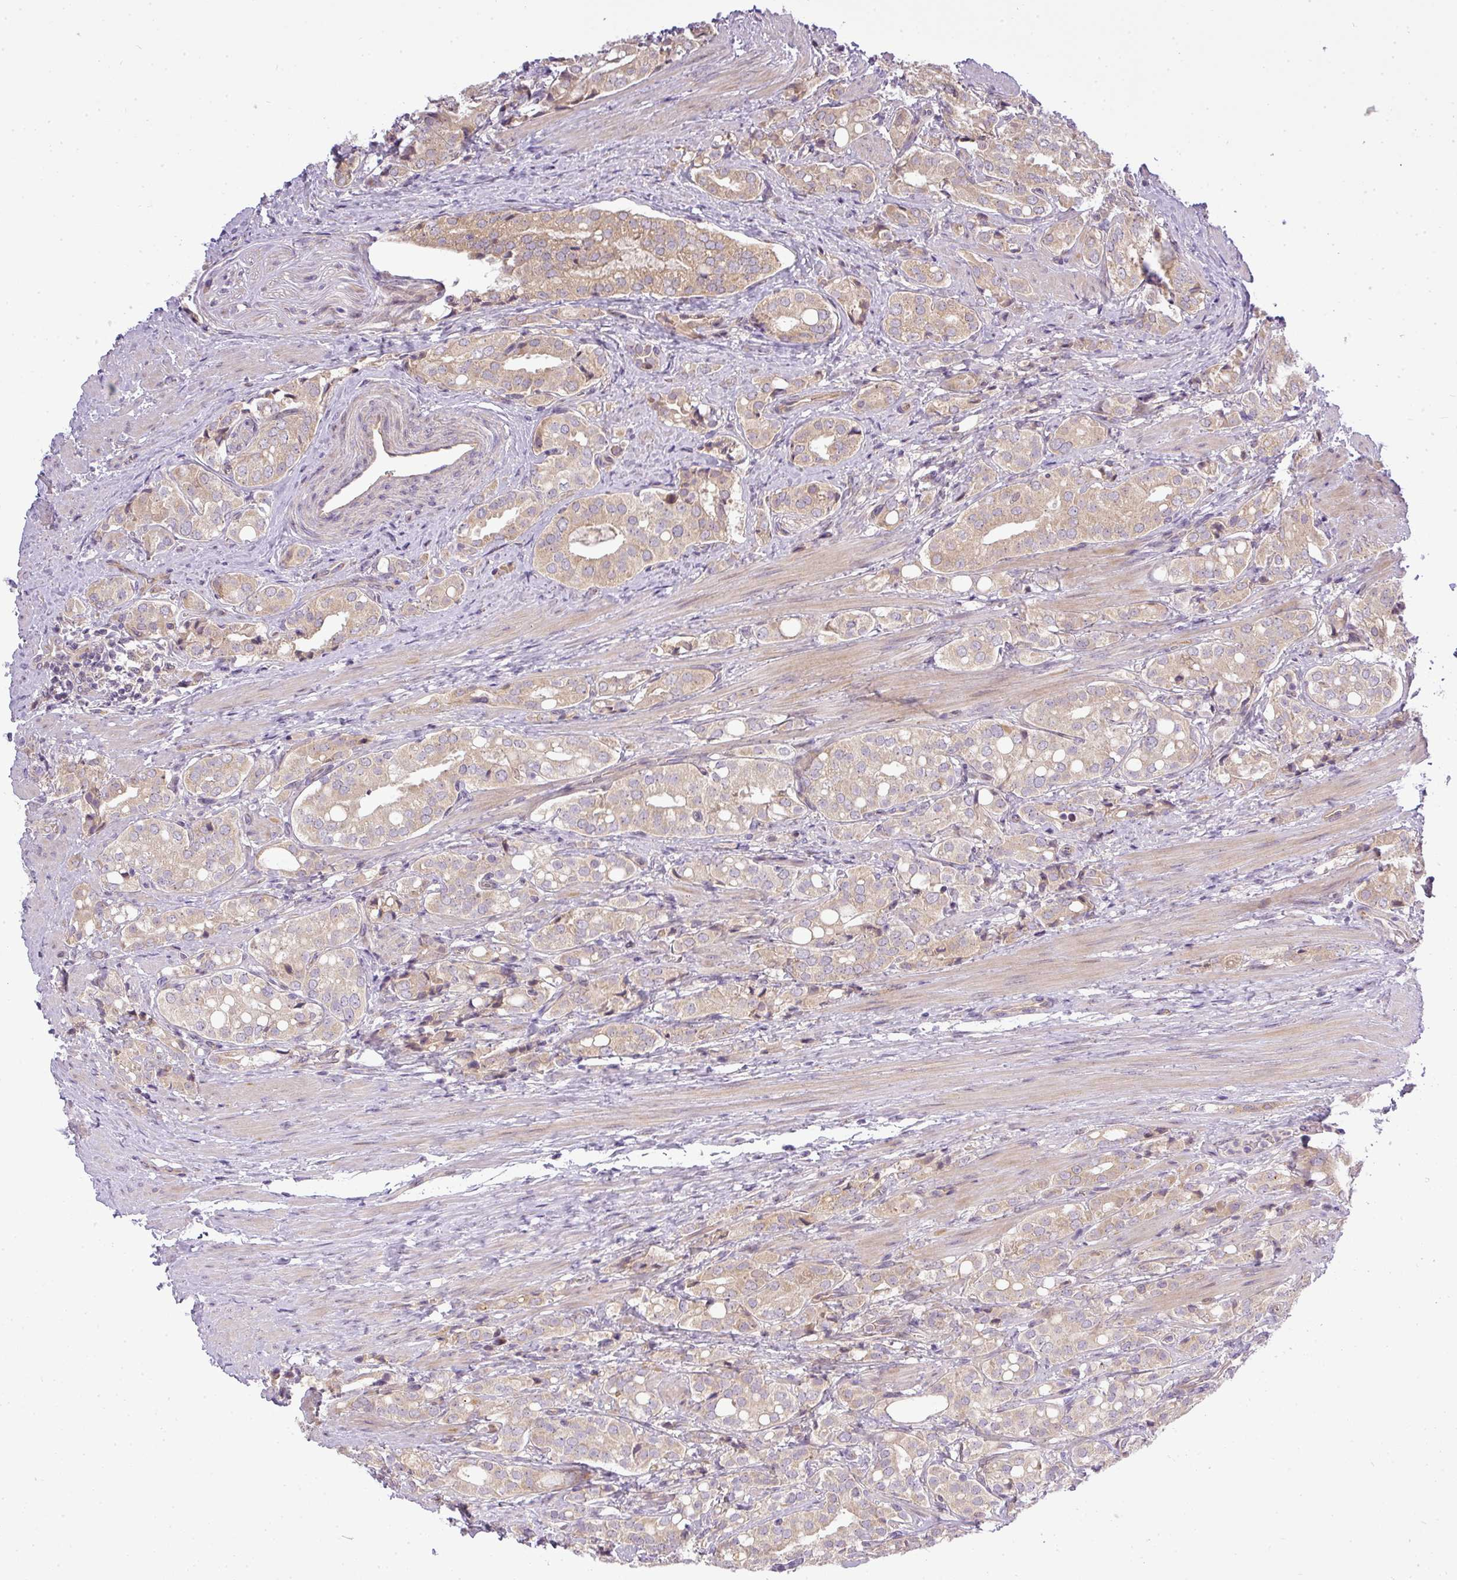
{"staining": {"intensity": "weak", "quantity": "25%-75%", "location": "cytoplasmic/membranous"}, "tissue": "prostate cancer", "cell_type": "Tumor cells", "image_type": "cancer", "snomed": [{"axis": "morphology", "description": "Adenocarcinoma, High grade"}, {"axis": "topography", "description": "Prostate"}], "caption": "An image showing weak cytoplasmic/membranous staining in about 25%-75% of tumor cells in adenocarcinoma (high-grade) (prostate), as visualized by brown immunohistochemical staining.", "gene": "ZDHHC1", "patient": {"sex": "male", "age": 71}}